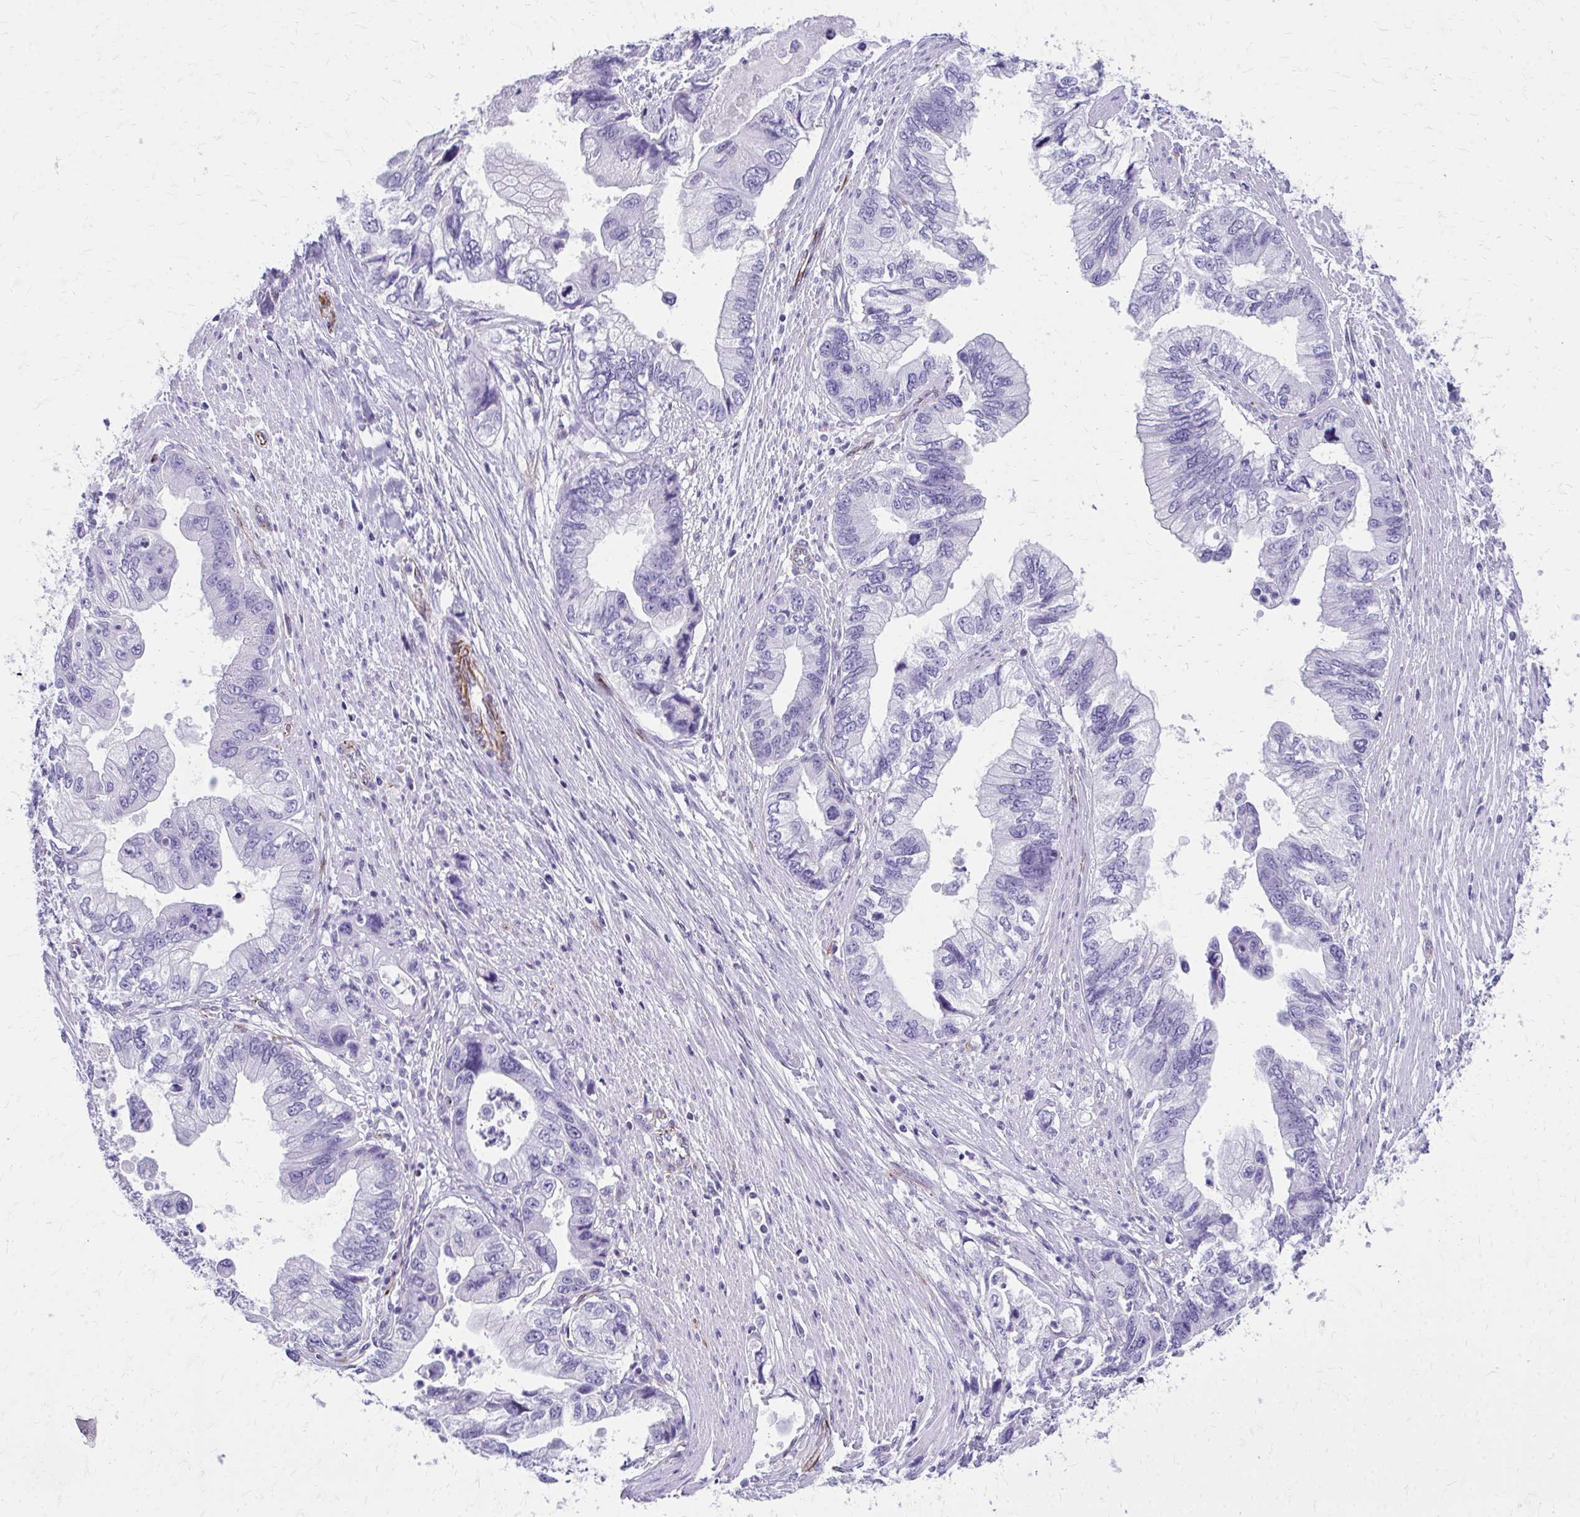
{"staining": {"intensity": "negative", "quantity": "none", "location": "none"}, "tissue": "stomach cancer", "cell_type": "Tumor cells", "image_type": "cancer", "snomed": [{"axis": "morphology", "description": "Adenocarcinoma, NOS"}, {"axis": "topography", "description": "Pancreas"}, {"axis": "topography", "description": "Stomach, upper"}], "caption": "IHC image of neoplastic tissue: human stomach cancer stained with DAB (3,3'-diaminobenzidine) reveals no significant protein staining in tumor cells.", "gene": "TRIM6", "patient": {"sex": "male", "age": 77}}